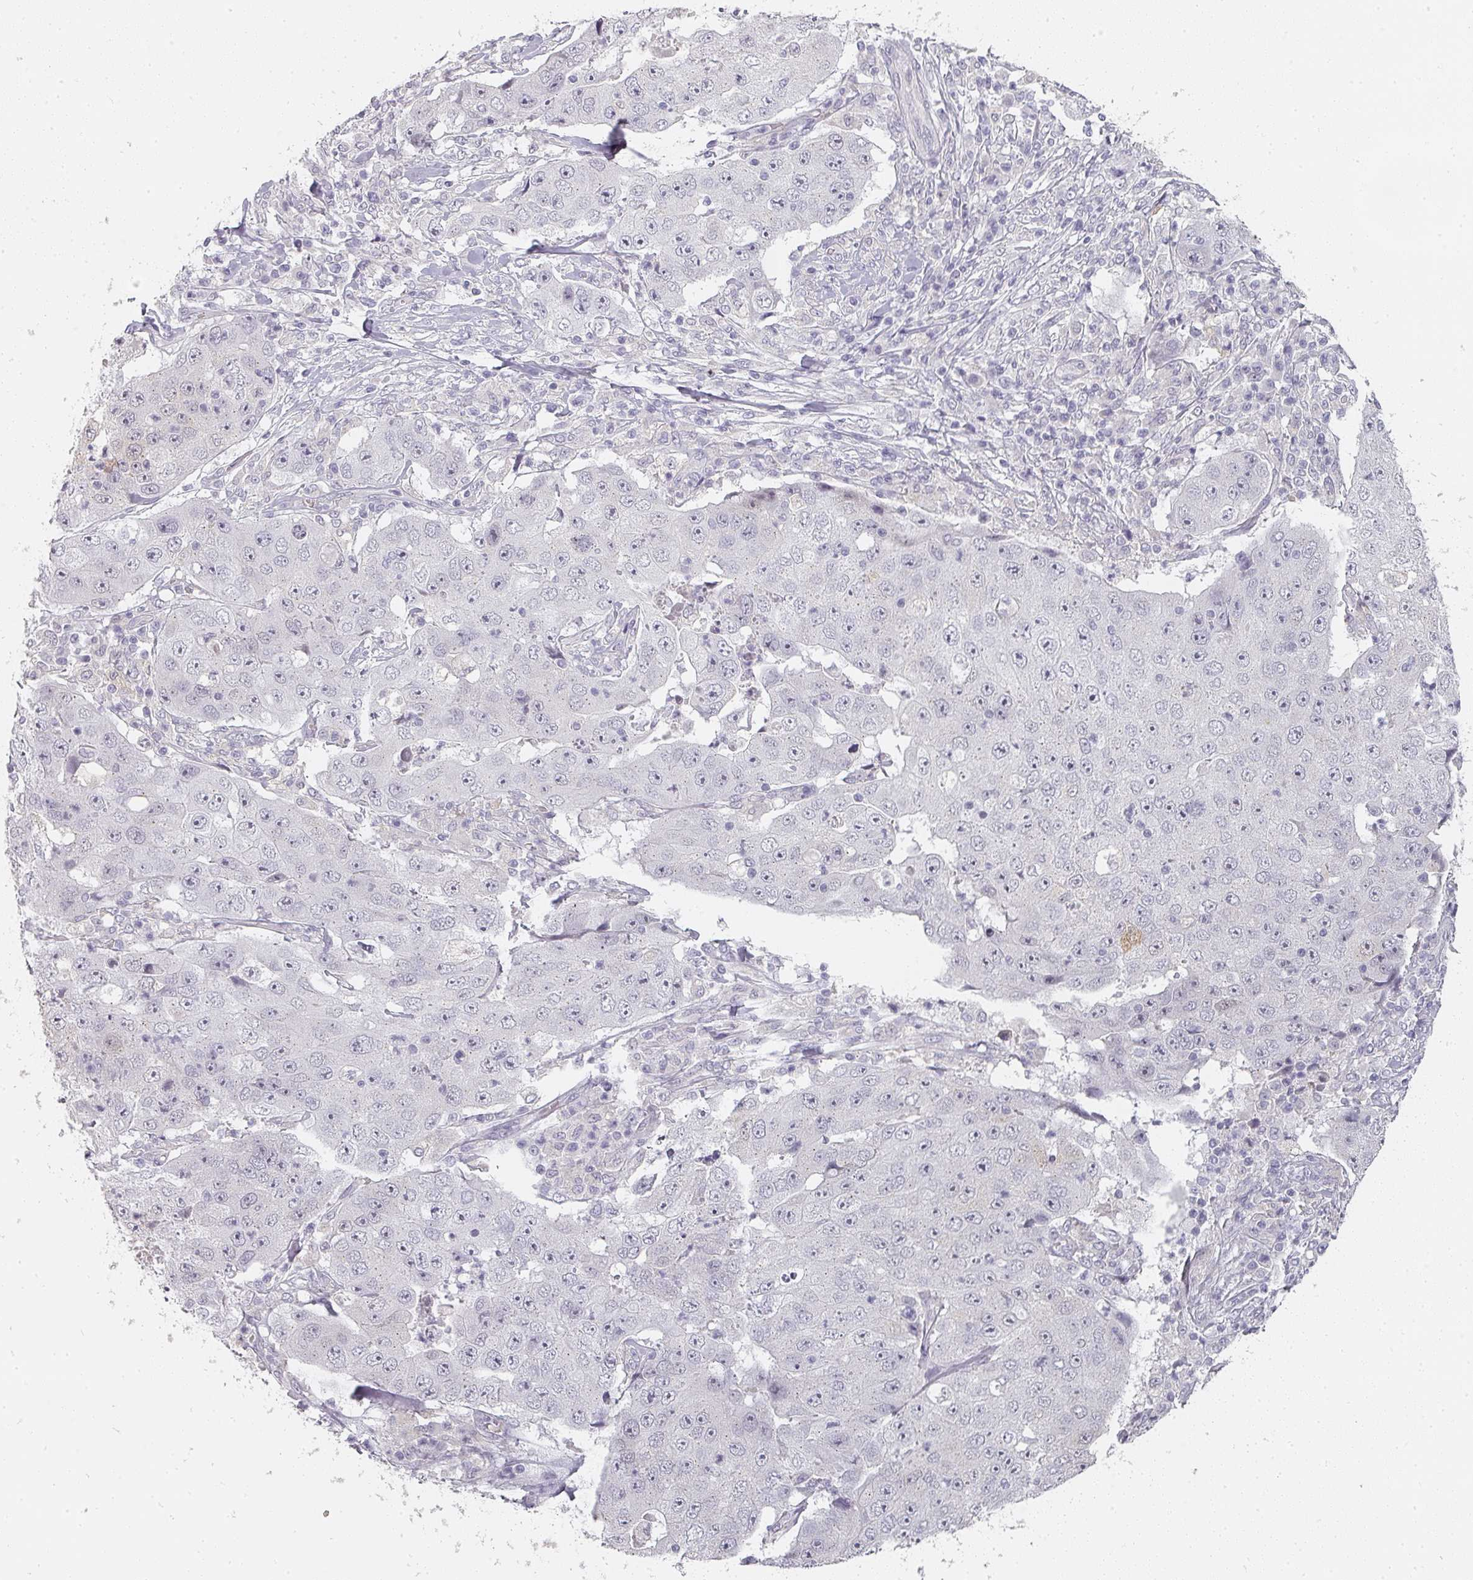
{"staining": {"intensity": "negative", "quantity": "none", "location": "none"}, "tissue": "lung cancer", "cell_type": "Tumor cells", "image_type": "cancer", "snomed": [{"axis": "morphology", "description": "Squamous cell carcinoma, NOS"}, {"axis": "topography", "description": "Lung"}], "caption": "Tumor cells are negative for protein expression in human squamous cell carcinoma (lung).", "gene": "SHISA2", "patient": {"sex": "male", "age": 64}}